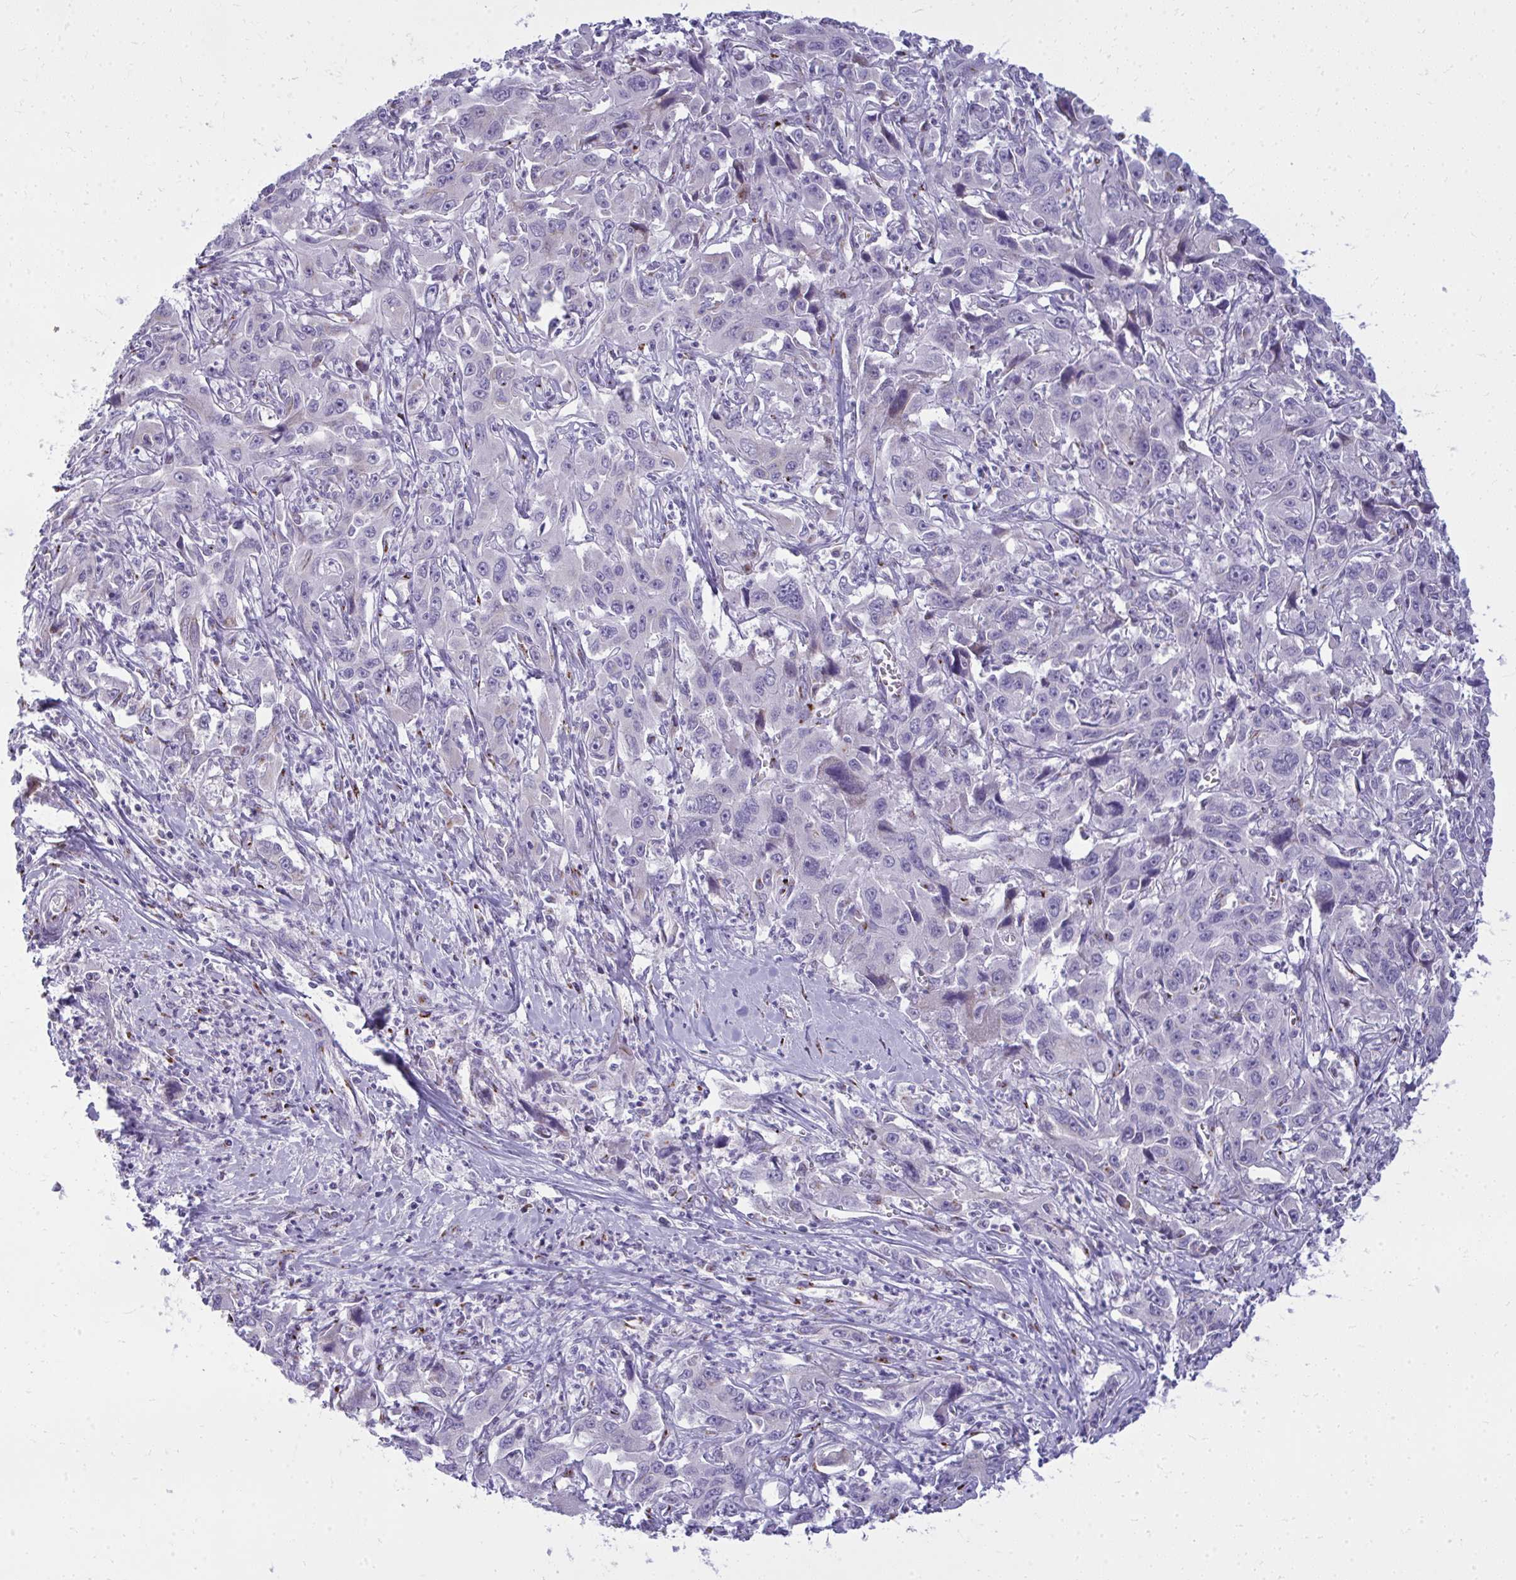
{"staining": {"intensity": "negative", "quantity": "none", "location": "none"}, "tissue": "liver cancer", "cell_type": "Tumor cells", "image_type": "cancer", "snomed": [{"axis": "morphology", "description": "Carcinoma, Hepatocellular, NOS"}, {"axis": "topography", "description": "Liver"}], "caption": "Protein analysis of liver hepatocellular carcinoma displays no significant expression in tumor cells.", "gene": "DTX4", "patient": {"sex": "male", "age": 63}}